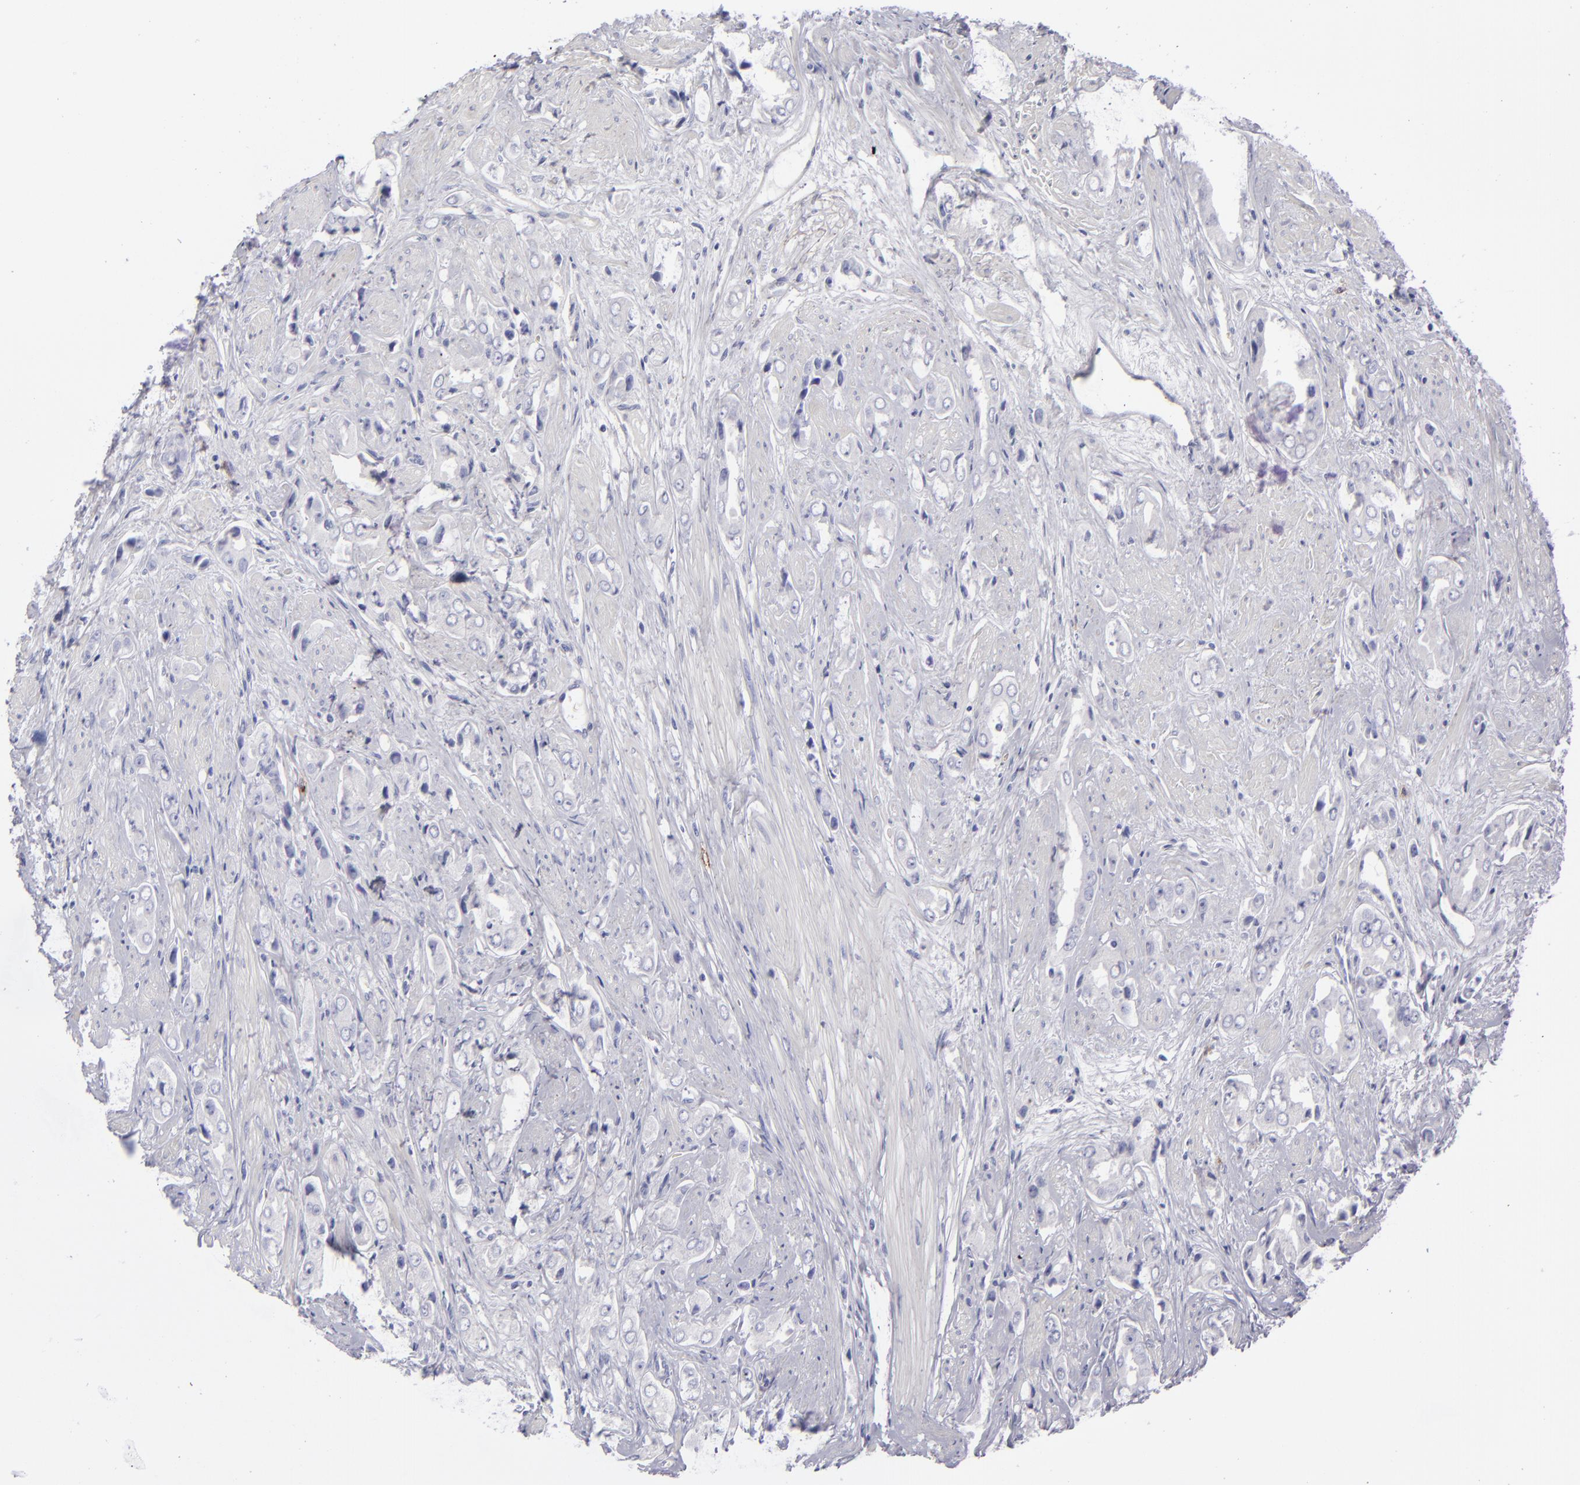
{"staining": {"intensity": "negative", "quantity": "none", "location": "none"}, "tissue": "prostate cancer", "cell_type": "Tumor cells", "image_type": "cancer", "snomed": [{"axis": "morphology", "description": "Adenocarcinoma, Medium grade"}, {"axis": "topography", "description": "Prostate"}], "caption": "This is an immunohistochemistry (IHC) photomicrograph of human adenocarcinoma (medium-grade) (prostate). There is no positivity in tumor cells.", "gene": "ANPEP", "patient": {"sex": "male", "age": 53}}